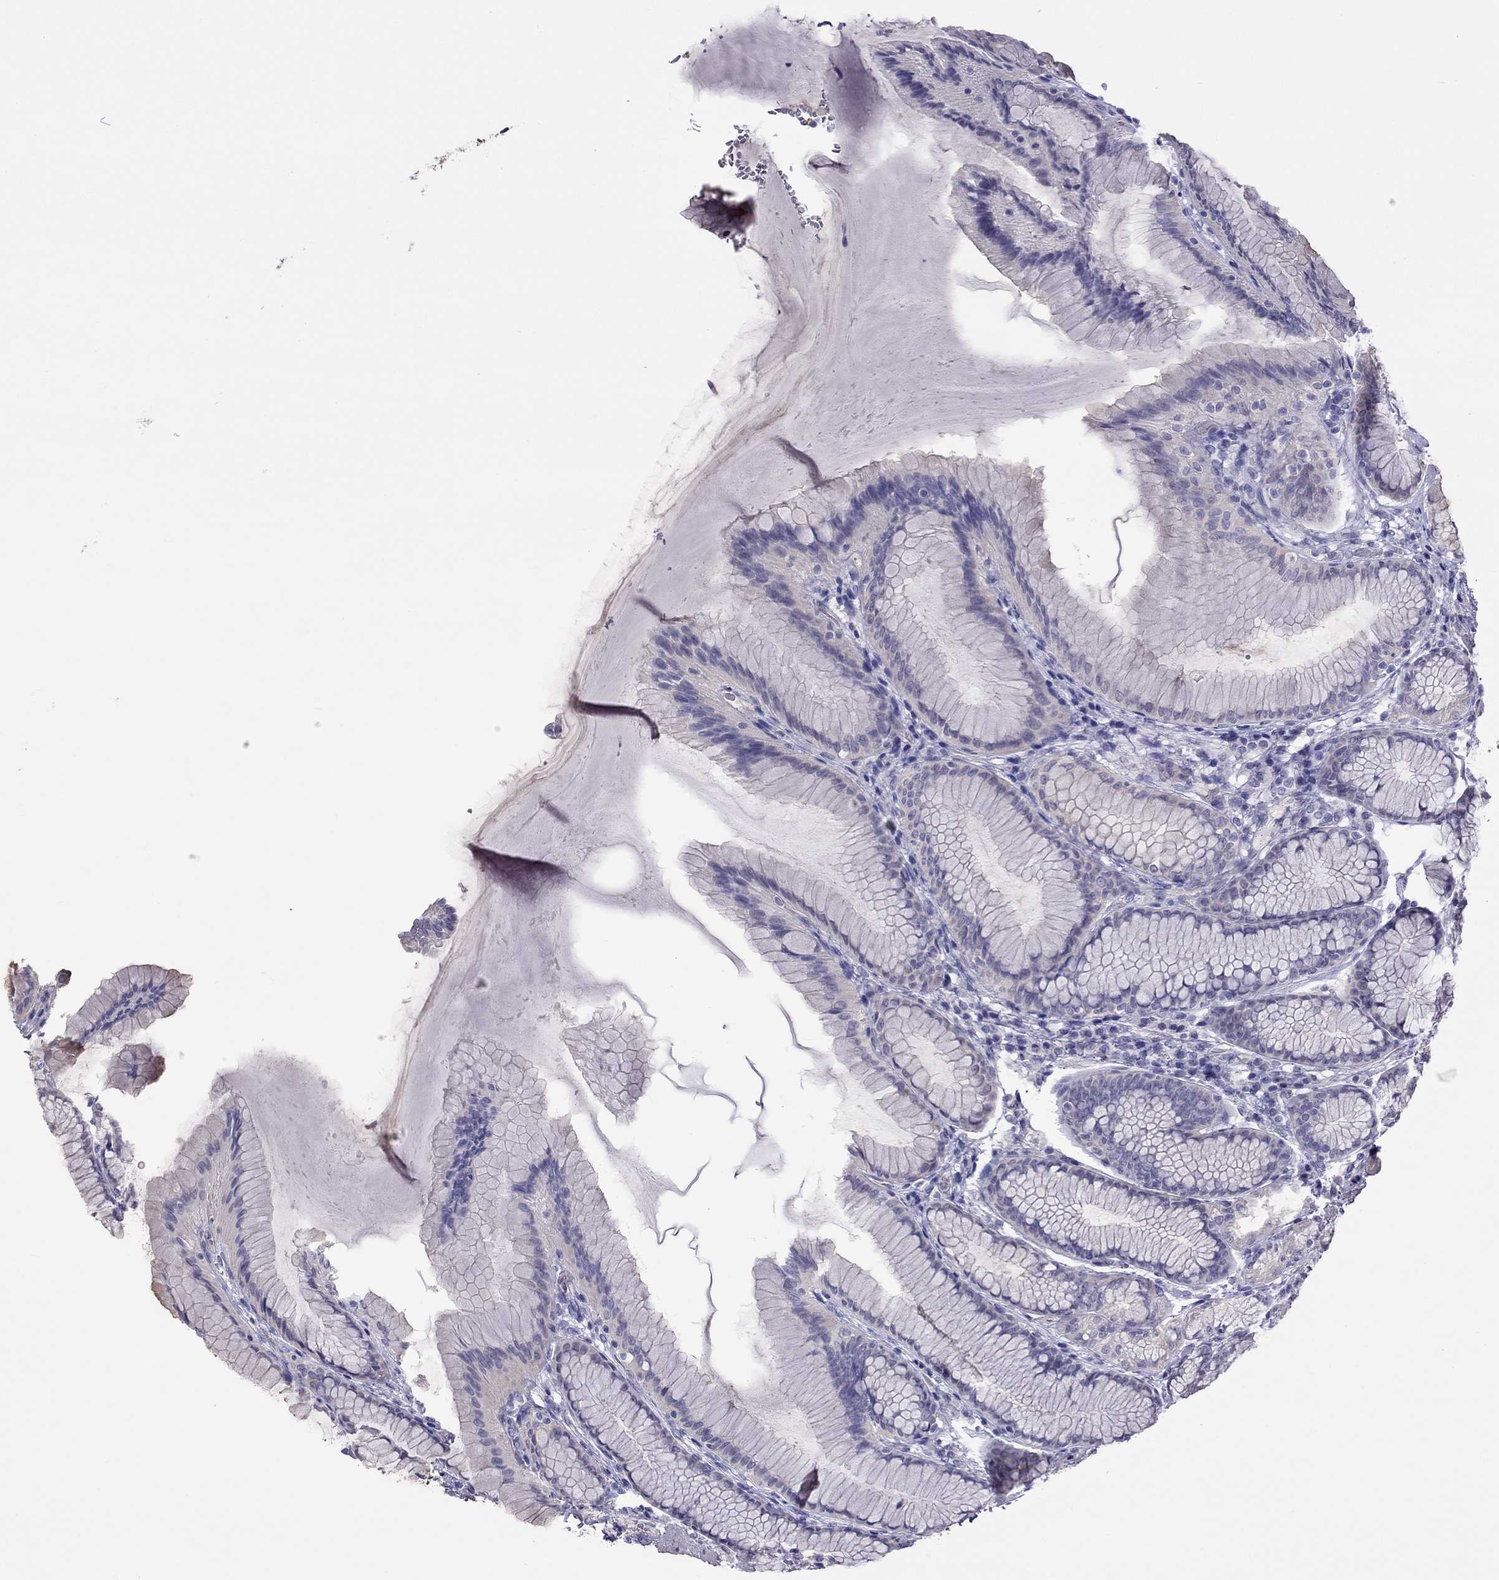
{"staining": {"intensity": "moderate", "quantity": "<25%", "location": "cytoplasmic/membranous"}, "tissue": "stomach", "cell_type": "Glandular cells", "image_type": "normal", "snomed": [{"axis": "morphology", "description": "Normal tissue, NOS"}, {"axis": "morphology", "description": "Adenocarcinoma, NOS"}, {"axis": "topography", "description": "Stomach"}], "caption": "Immunohistochemistry (IHC) of benign human stomach demonstrates low levels of moderate cytoplasmic/membranous staining in about <25% of glandular cells.", "gene": "FEZ1", "patient": {"sex": "female", "age": 79}}